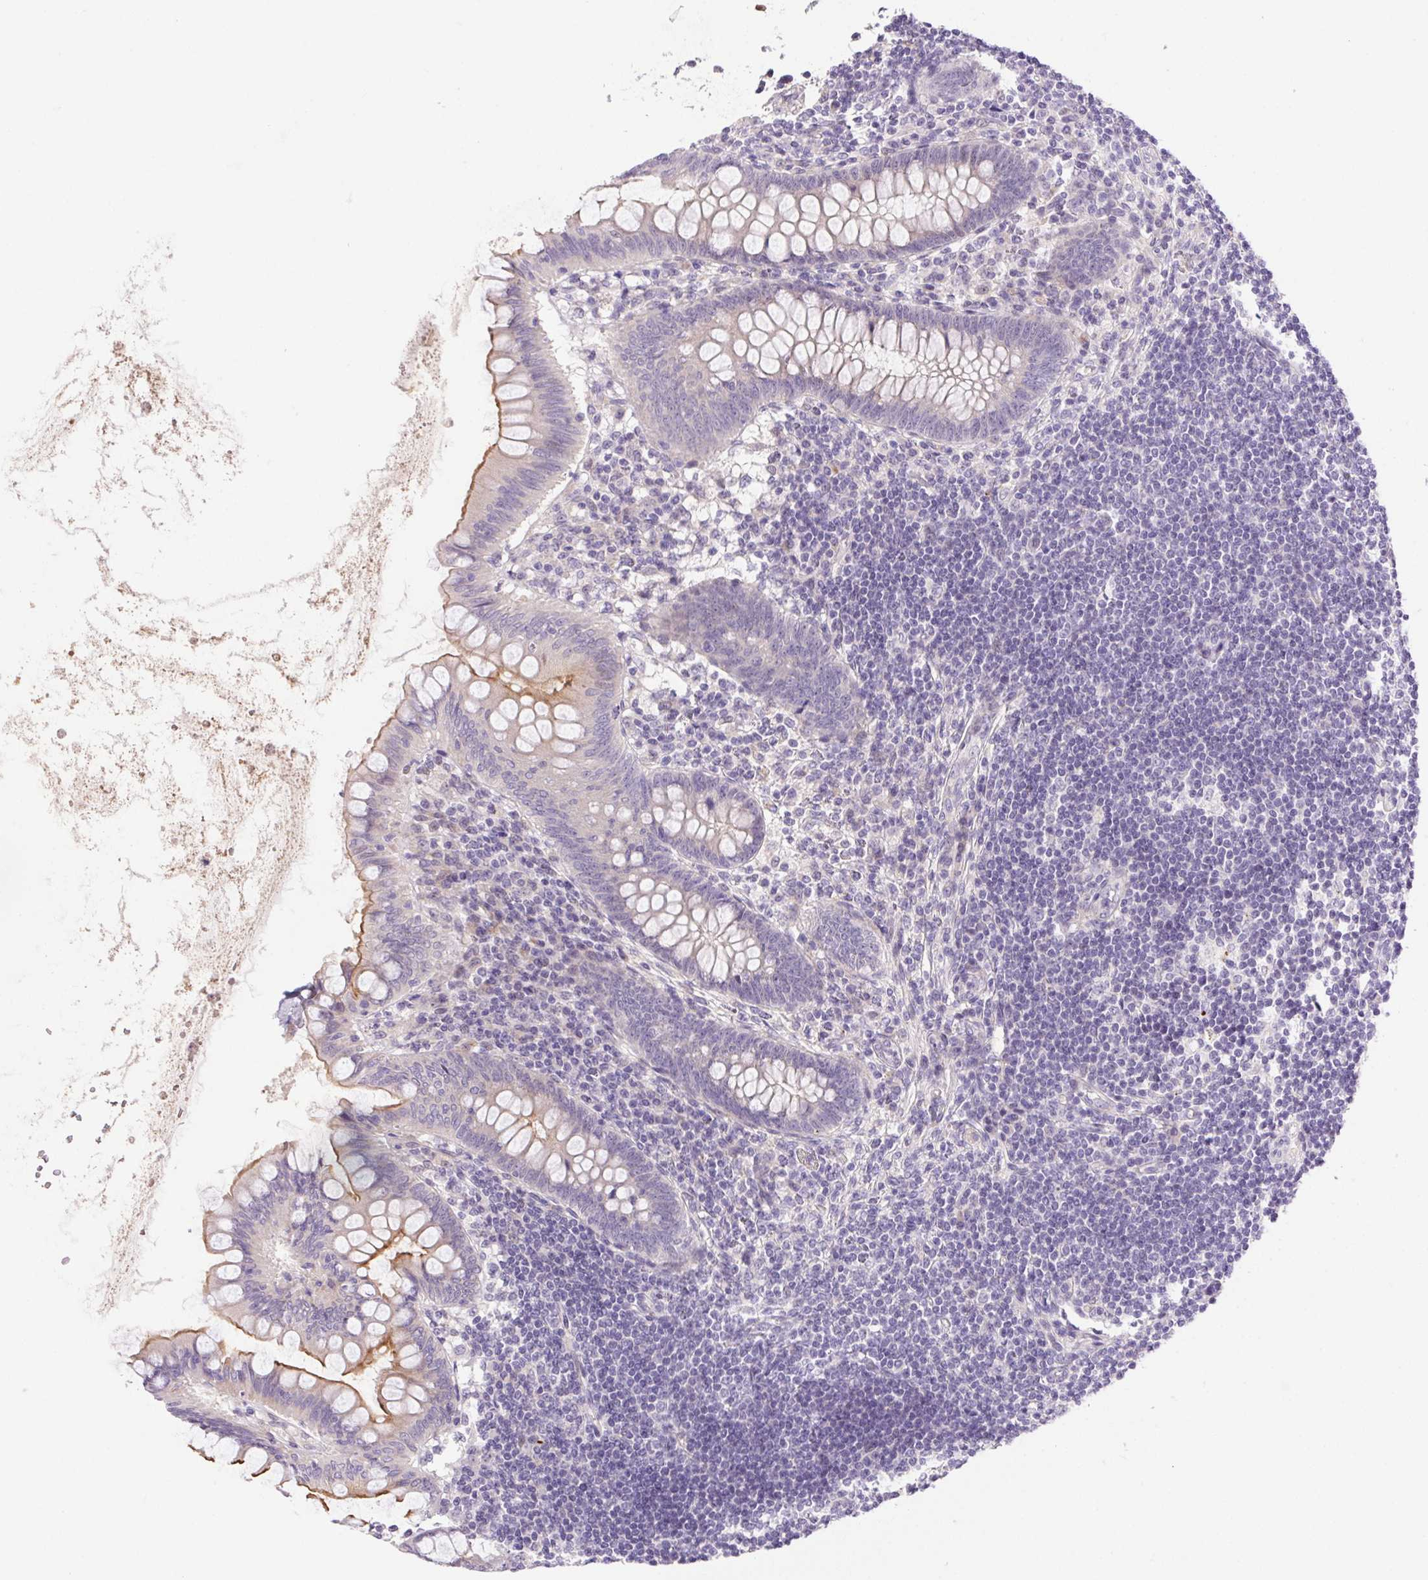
{"staining": {"intensity": "moderate", "quantity": "<25%", "location": "cytoplasmic/membranous"}, "tissue": "appendix", "cell_type": "Glandular cells", "image_type": "normal", "snomed": [{"axis": "morphology", "description": "Normal tissue, NOS"}, {"axis": "topography", "description": "Appendix"}], "caption": "Immunohistochemical staining of unremarkable human appendix displays <25% levels of moderate cytoplasmic/membranous protein staining in about <25% of glandular cells.", "gene": "LRRTM1", "patient": {"sex": "female", "age": 57}}